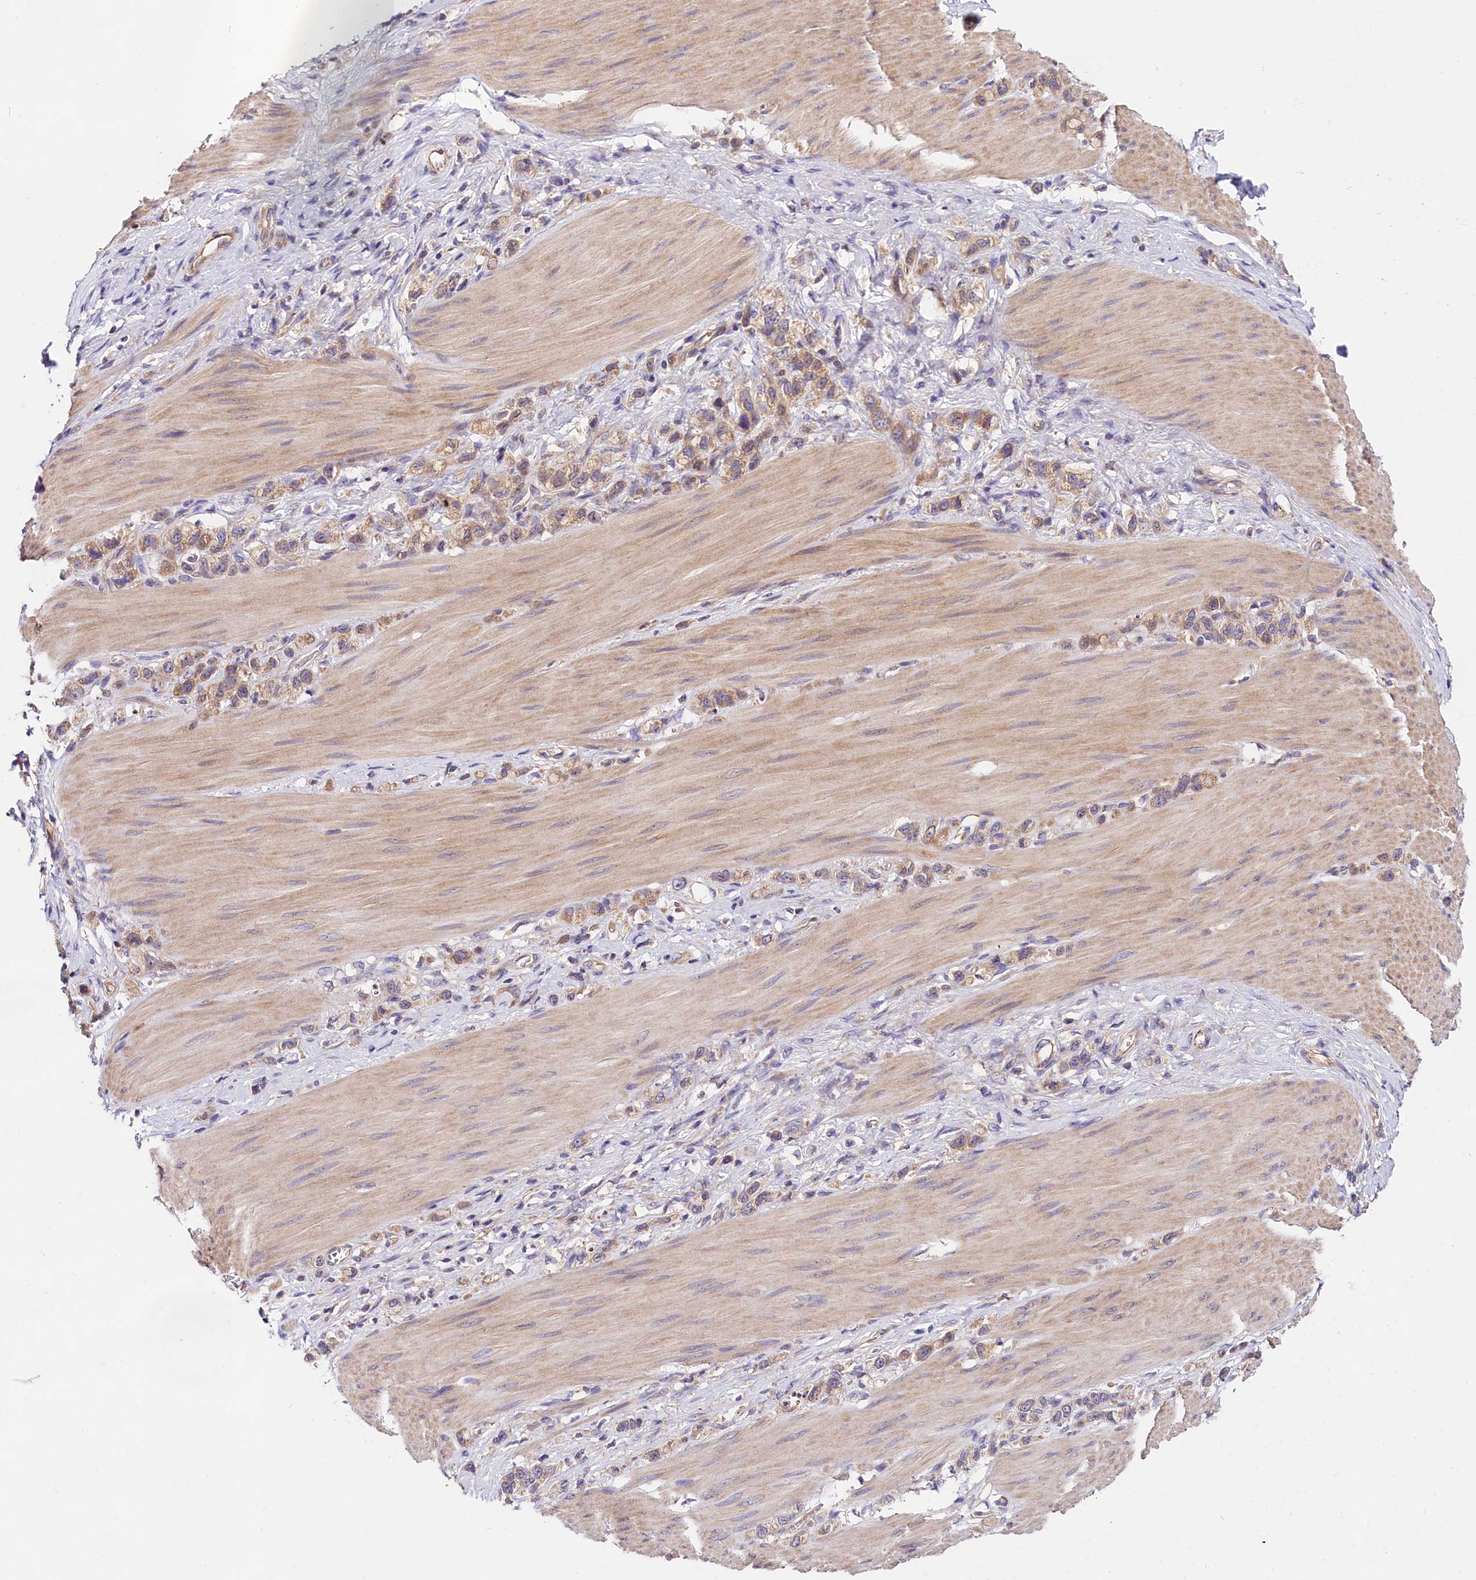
{"staining": {"intensity": "weak", "quantity": ">75%", "location": "cytoplasmic/membranous"}, "tissue": "stomach cancer", "cell_type": "Tumor cells", "image_type": "cancer", "snomed": [{"axis": "morphology", "description": "Adenocarcinoma, NOS"}, {"axis": "topography", "description": "Stomach"}], "caption": "The immunohistochemical stain highlights weak cytoplasmic/membranous positivity in tumor cells of adenocarcinoma (stomach) tissue.", "gene": "SPG11", "patient": {"sex": "female", "age": 65}}